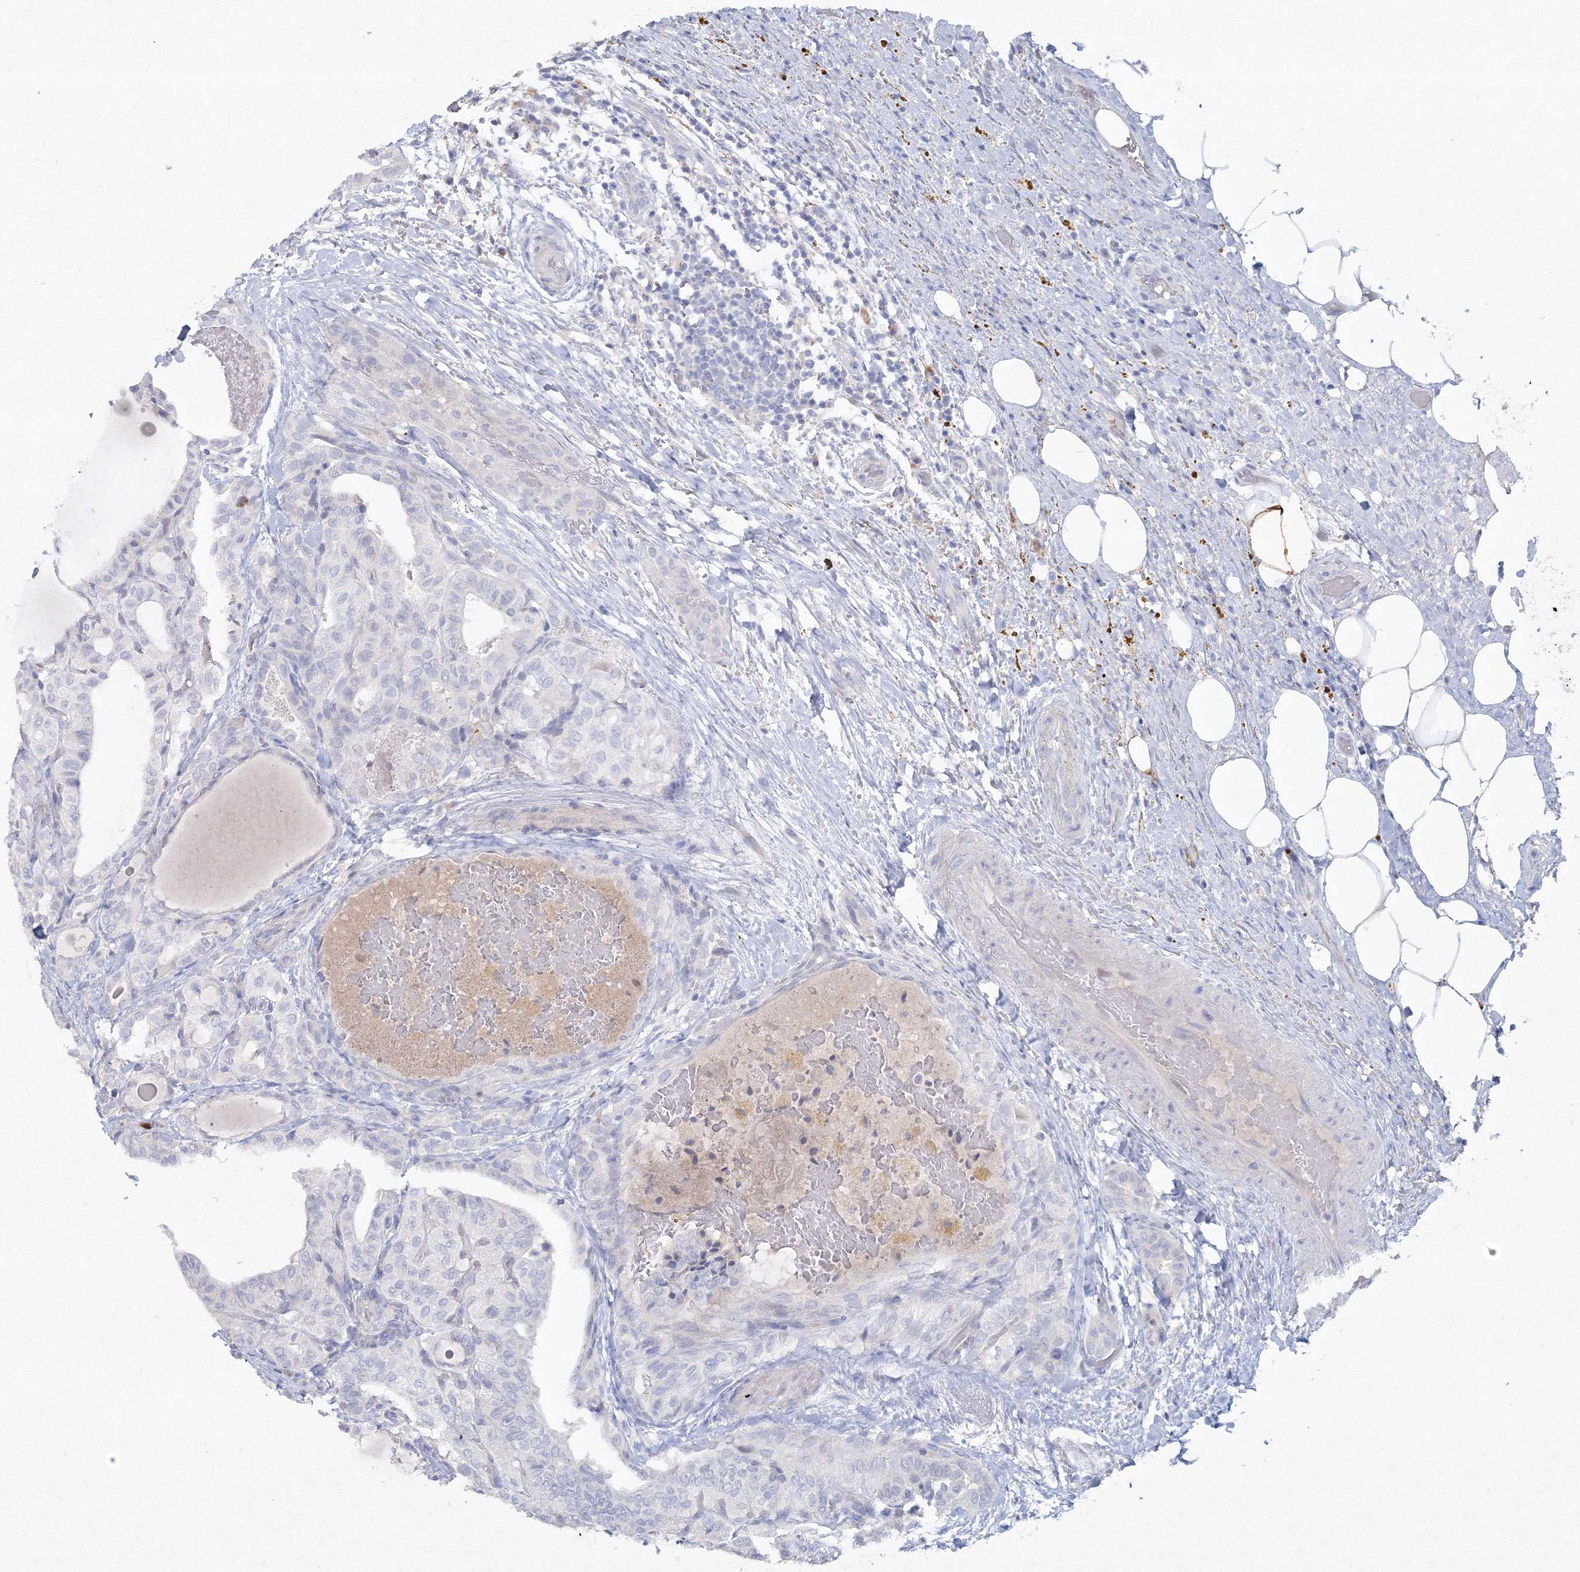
{"staining": {"intensity": "negative", "quantity": "none", "location": "none"}, "tissue": "thyroid cancer", "cell_type": "Tumor cells", "image_type": "cancer", "snomed": [{"axis": "morphology", "description": "Papillary adenocarcinoma, NOS"}, {"axis": "topography", "description": "Thyroid gland"}], "caption": "Human thyroid papillary adenocarcinoma stained for a protein using immunohistochemistry reveals no expression in tumor cells.", "gene": "GCKR", "patient": {"sex": "male", "age": 77}}